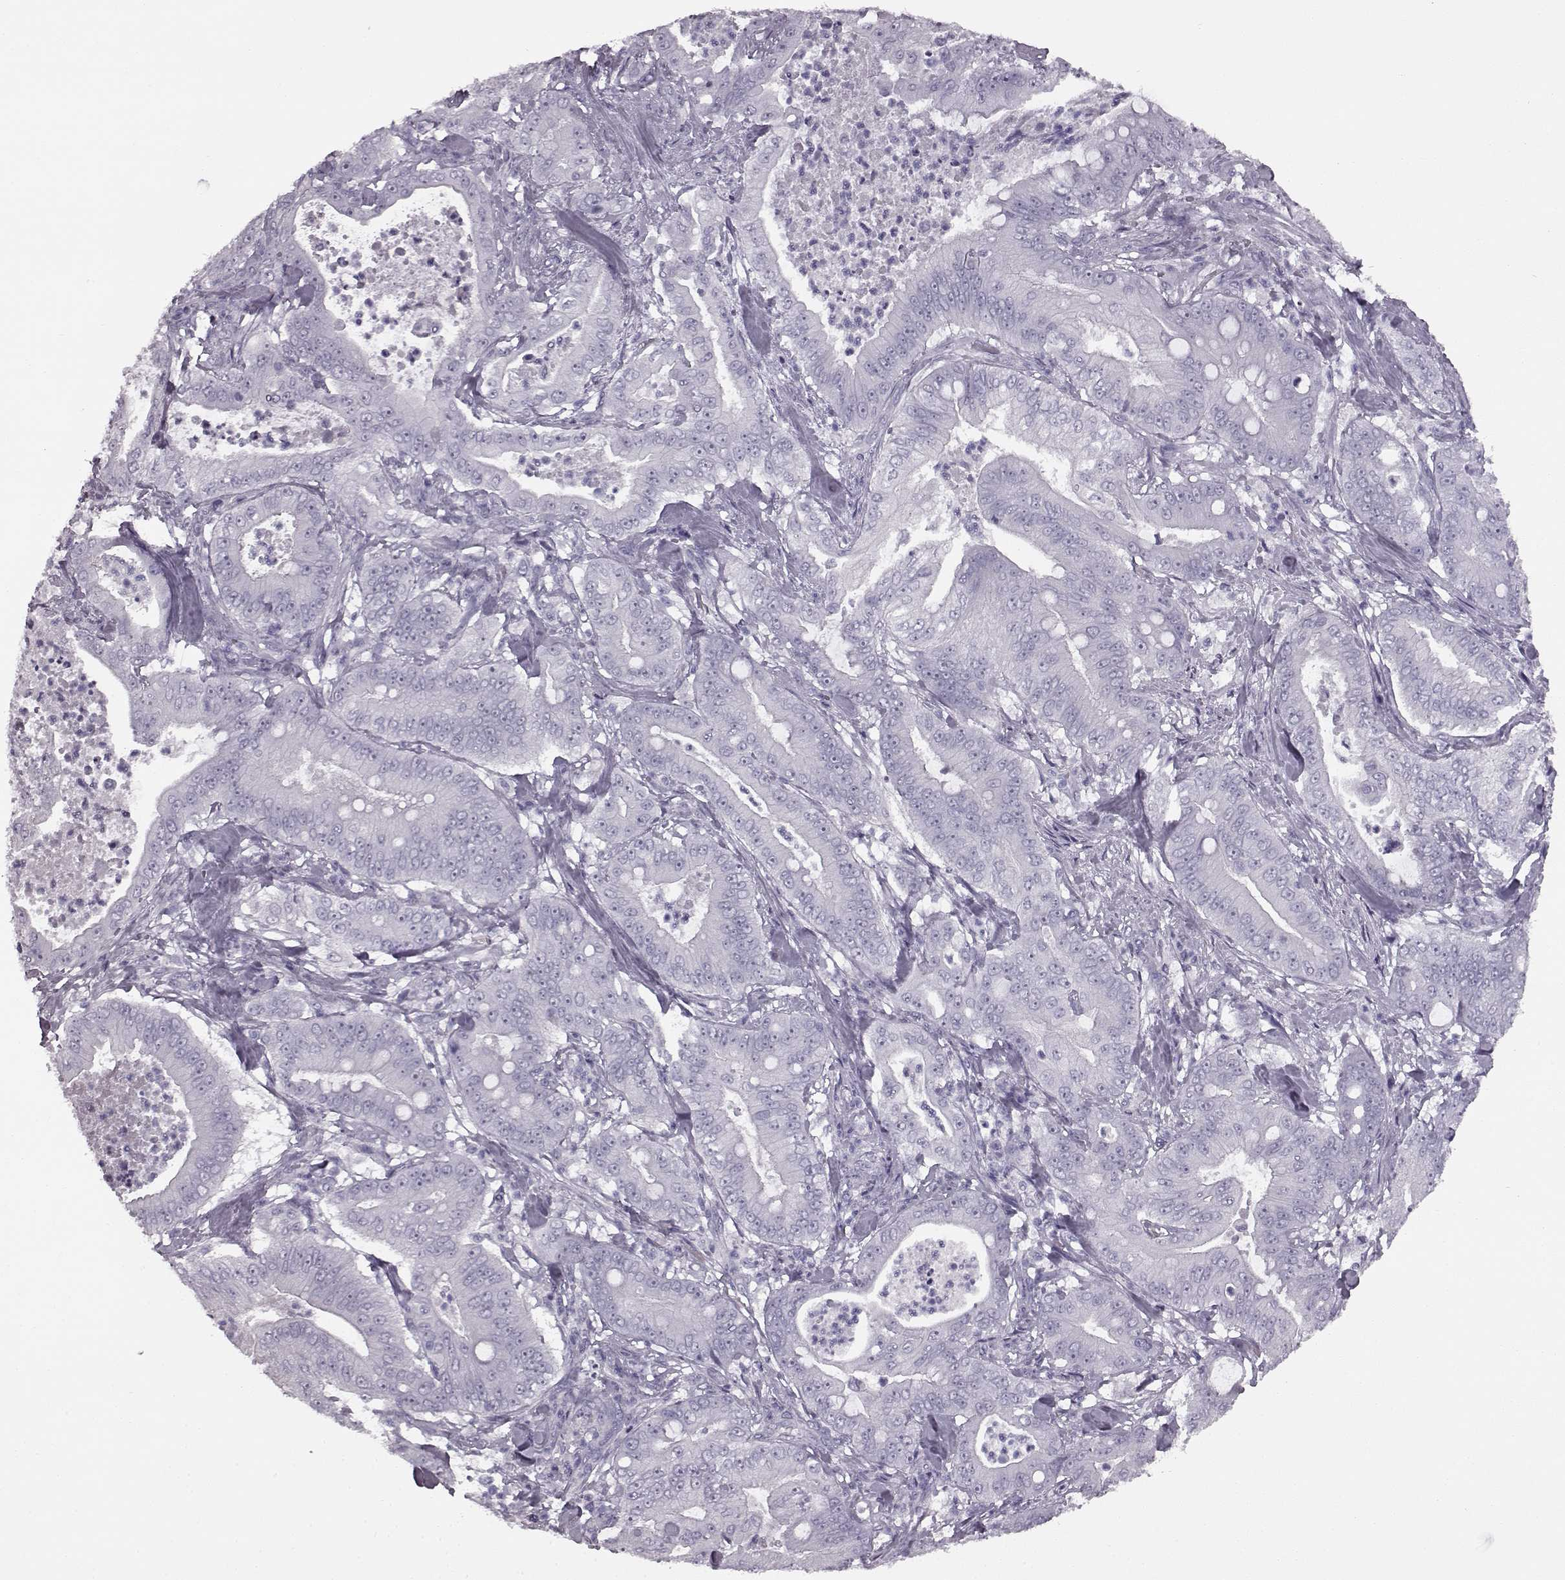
{"staining": {"intensity": "negative", "quantity": "none", "location": "none"}, "tissue": "pancreatic cancer", "cell_type": "Tumor cells", "image_type": "cancer", "snomed": [{"axis": "morphology", "description": "Adenocarcinoma, NOS"}, {"axis": "topography", "description": "Pancreas"}], "caption": "Image shows no protein staining in tumor cells of adenocarcinoma (pancreatic) tissue.", "gene": "PRPH2", "patient": {"sex": "male", "age": 71}}